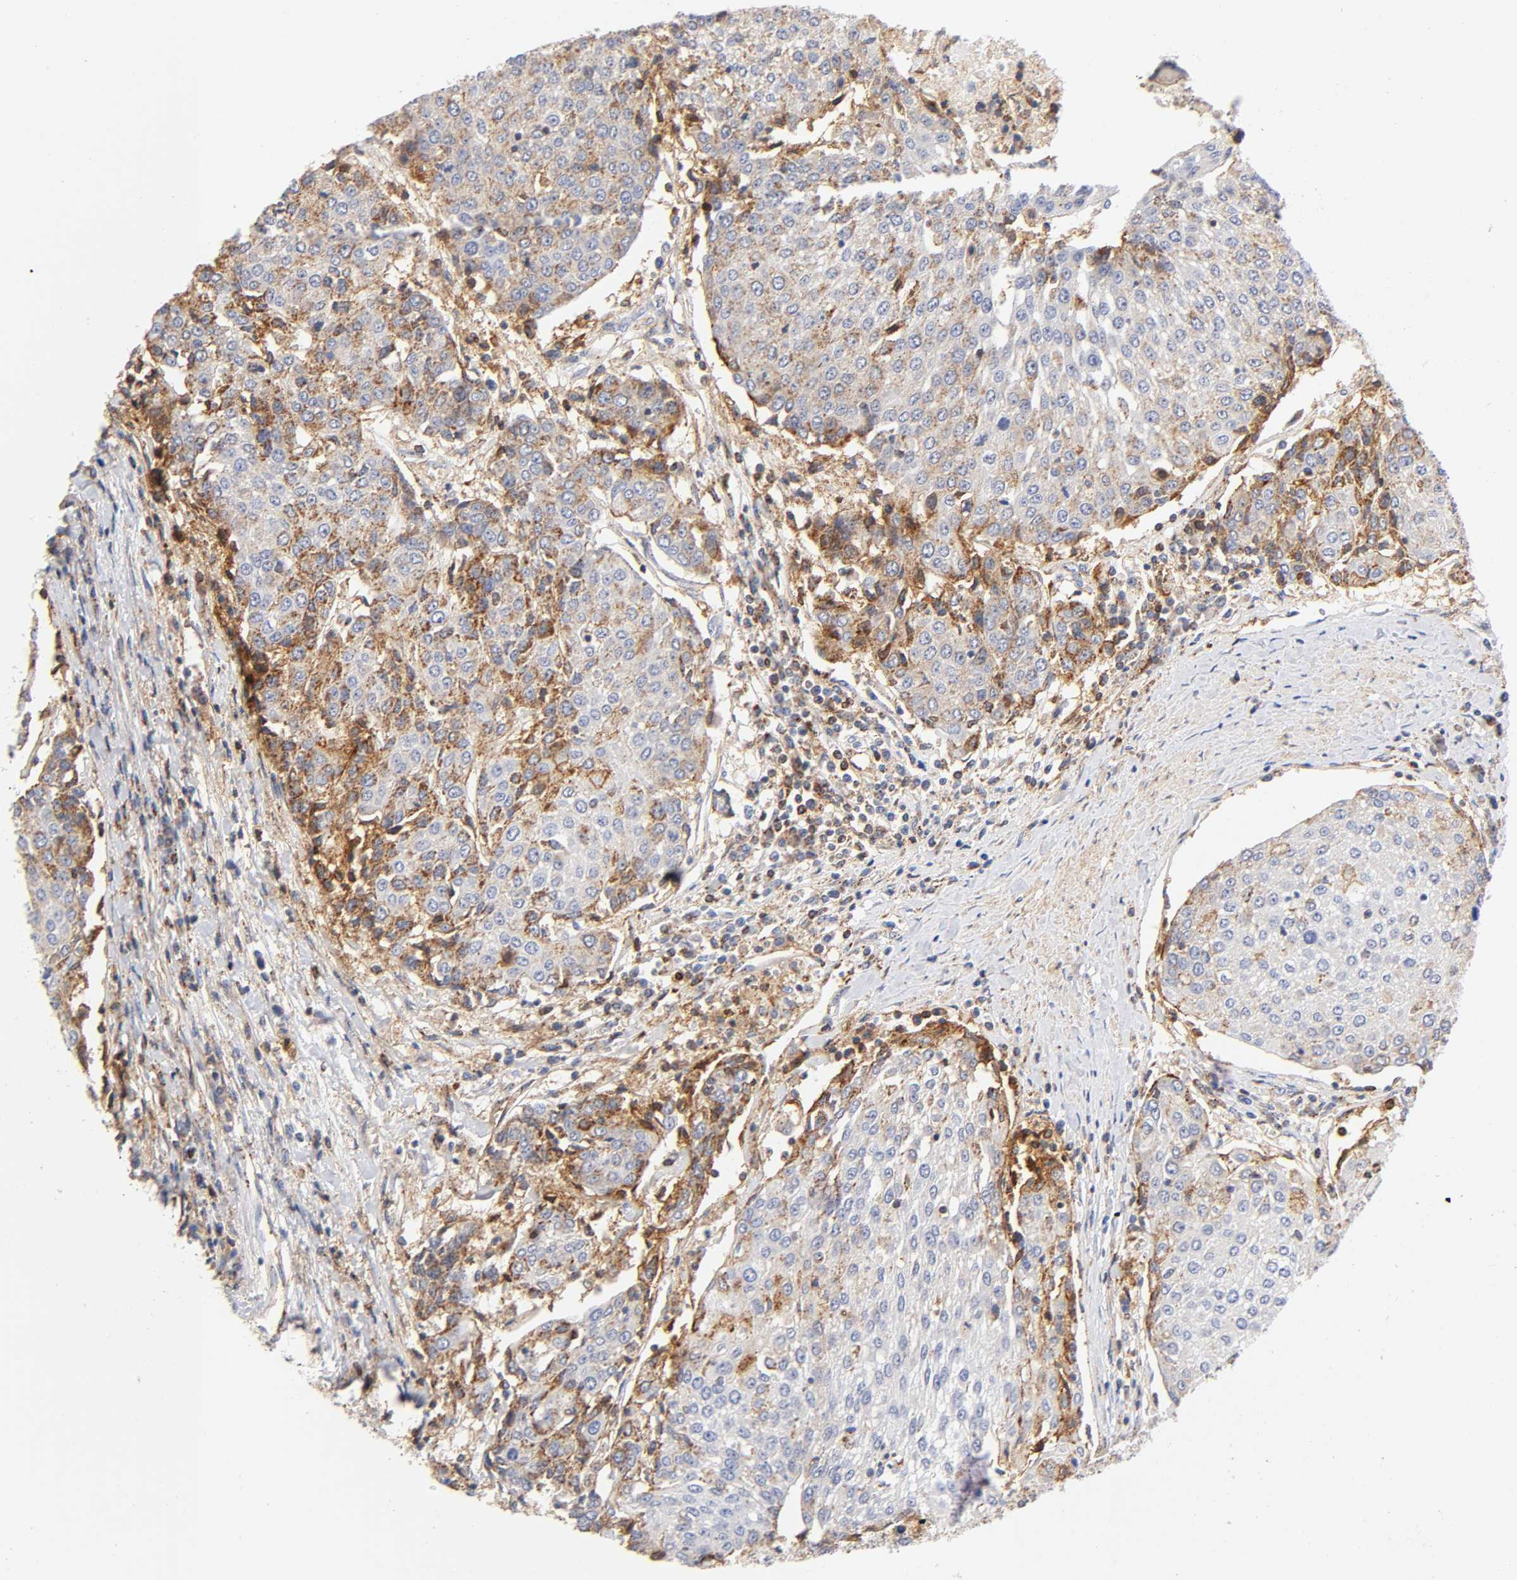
{"staining": {"intensity": "moderate", "quantity": "25%-75%", "location": "cytoplasmic/membranous"}, "tissue": "urothelial cancer", "cell_type": "Tumor cells", "image_type": "cancer", "snomed": [{"axis": "morphology", "description": "Urothelial carcinoma, High grade"}, {"axis": "topography", "description": "Urinary bladder"}], "caption": "The immunohistochemical stain highlights moderate cytoplasmic/membranous positivity in tumor cells of urothelial cancer tissue.", "gene": "ANXA7", "patient": {"sex": "female", "age": 85}}